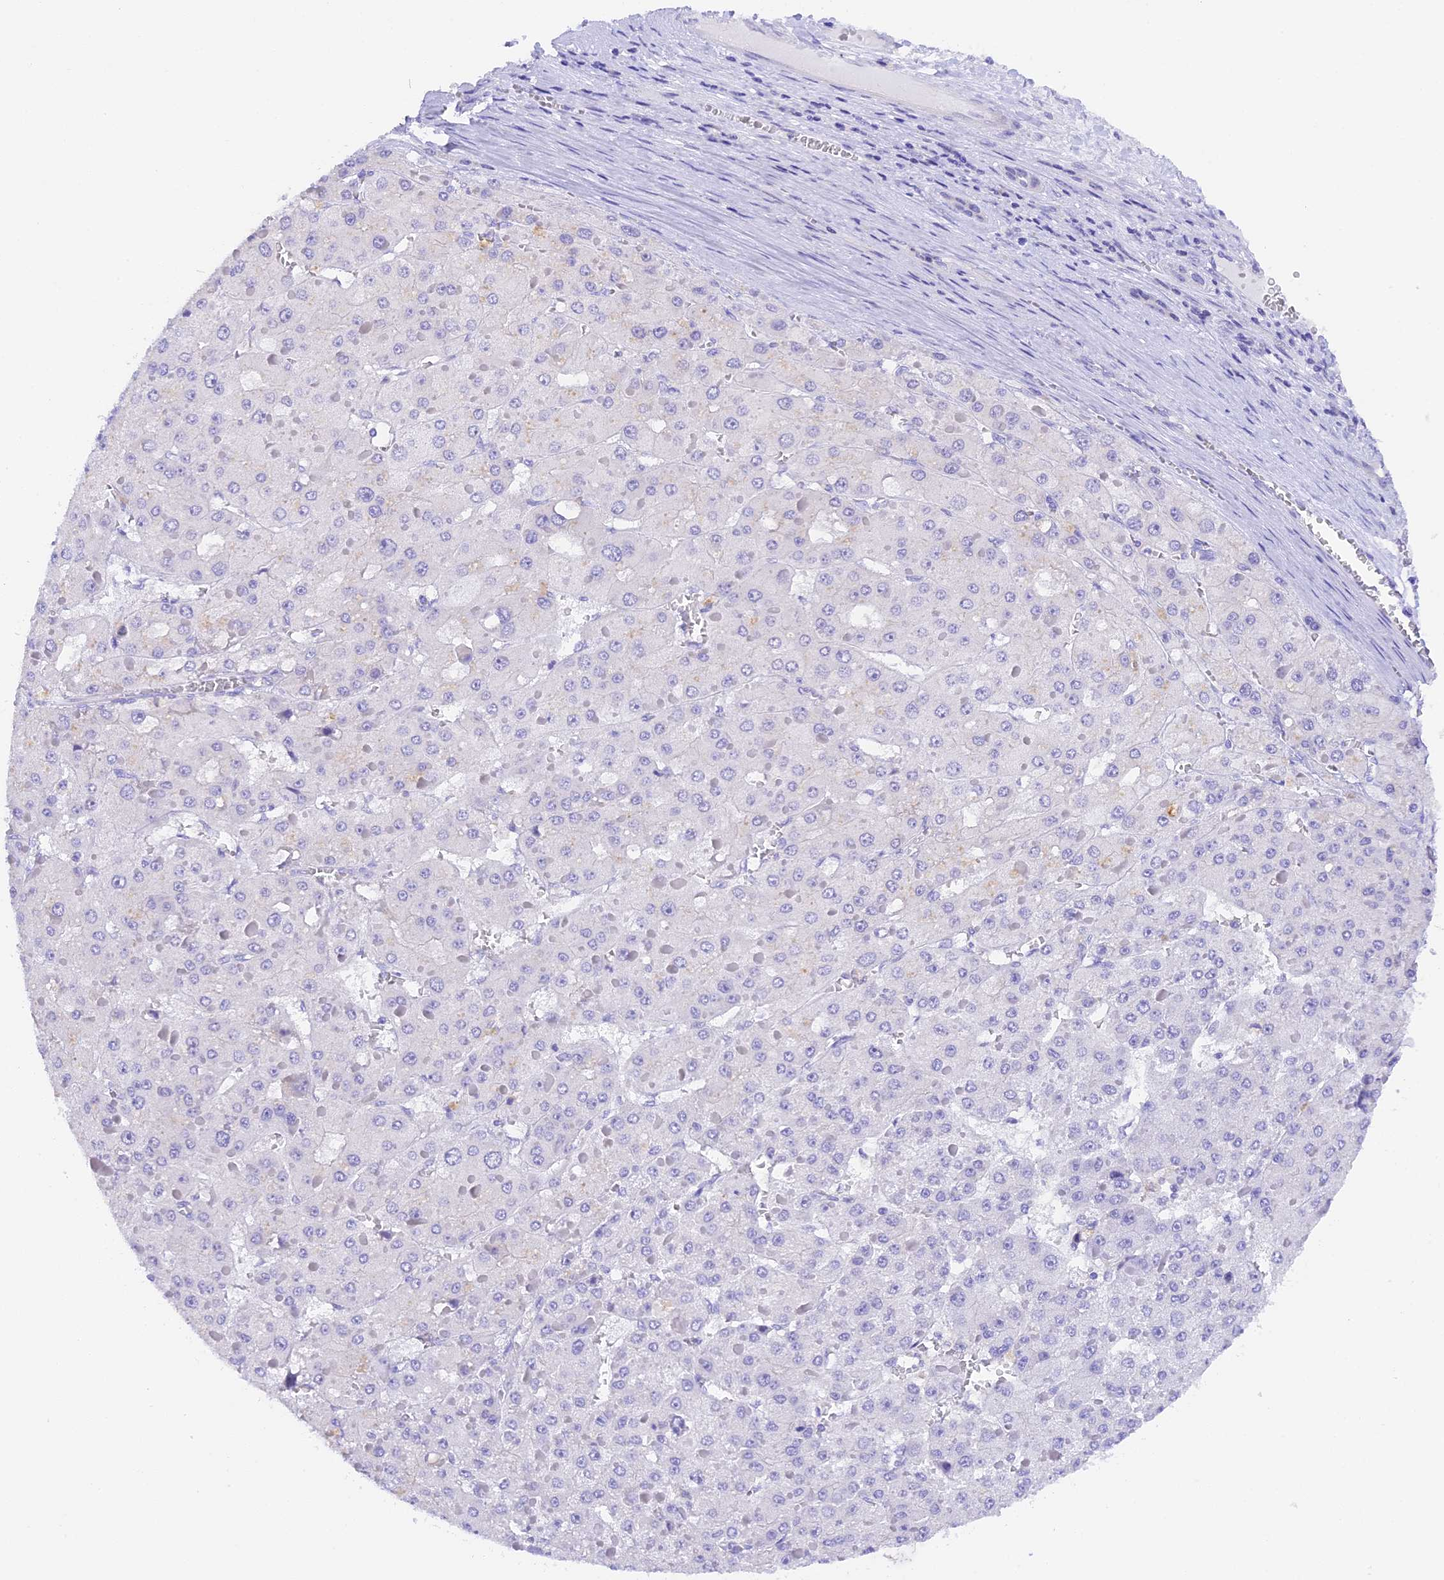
{"staining": {"intensity": "negative", "quantity": "none", "location": "none"}, "tissue": "liver cancer", "cell_type": "Tumor cells", "image_type": "cancer", "snomed": [{"axis": "morphology", "description": "Carcinoma, Hepatocellular, NOS"}, {"axis": "topography", "description": "Liver"}], "caption": "DAB (3,3'-diaminobenzidine) immunohistochemical staining of liver hepatocellular carcinoma exhibits no significant expression in tumor cells. Nuclei are stained in blue.", "gene": "COL6A5", "patient": {"sex": "female", "age": 73}}